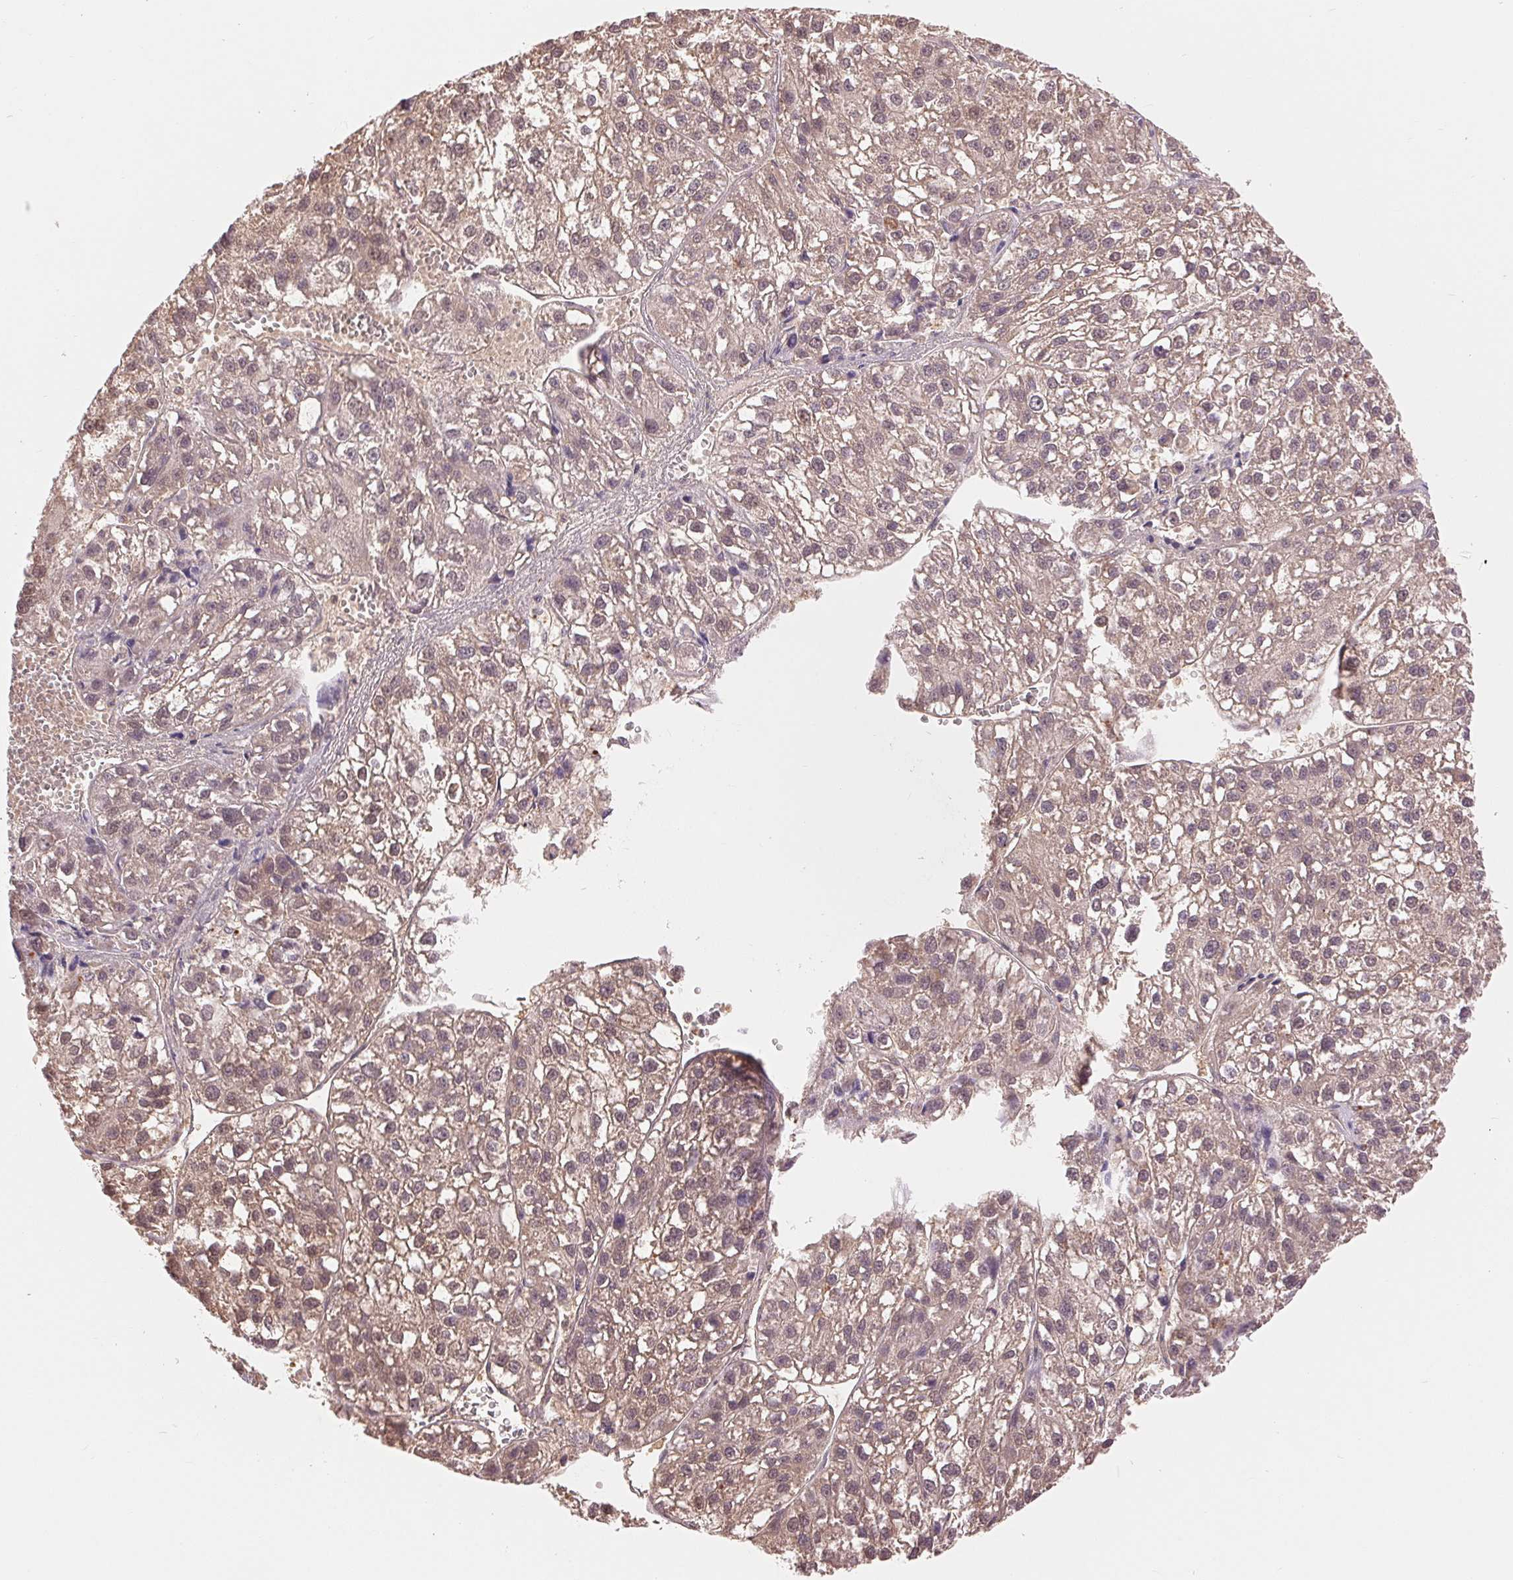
{"staining": {"intensity": "weak", "quantity": ">75%", "location": "cytoplasmic/membranous,nuclear"}, "tissue": "liver cancer", "cell_type": "Tumor cells", "image_type": "cancer", "snomed": [{"axis": "morphology", "description": "Carcinoma, Hepatocellular, NOS"}, {"axis": "topography", "description": "Liver"}], "caption": "Immunohistochemistry staining of liver hepatocellular carcinoma, which displays low levels of weak cytoplasmic/membranous and nuclear staining in approximately >75% of tumor cells indicating weak cytoplasmic/membranous and nuclear protein expression. The staining was performed using DAB (brown) for protein detection and nuclei were counterstained in hematoxylin (blue).", "gene": "TMEM273", "patient": {"sex": "female", "age": 70}}